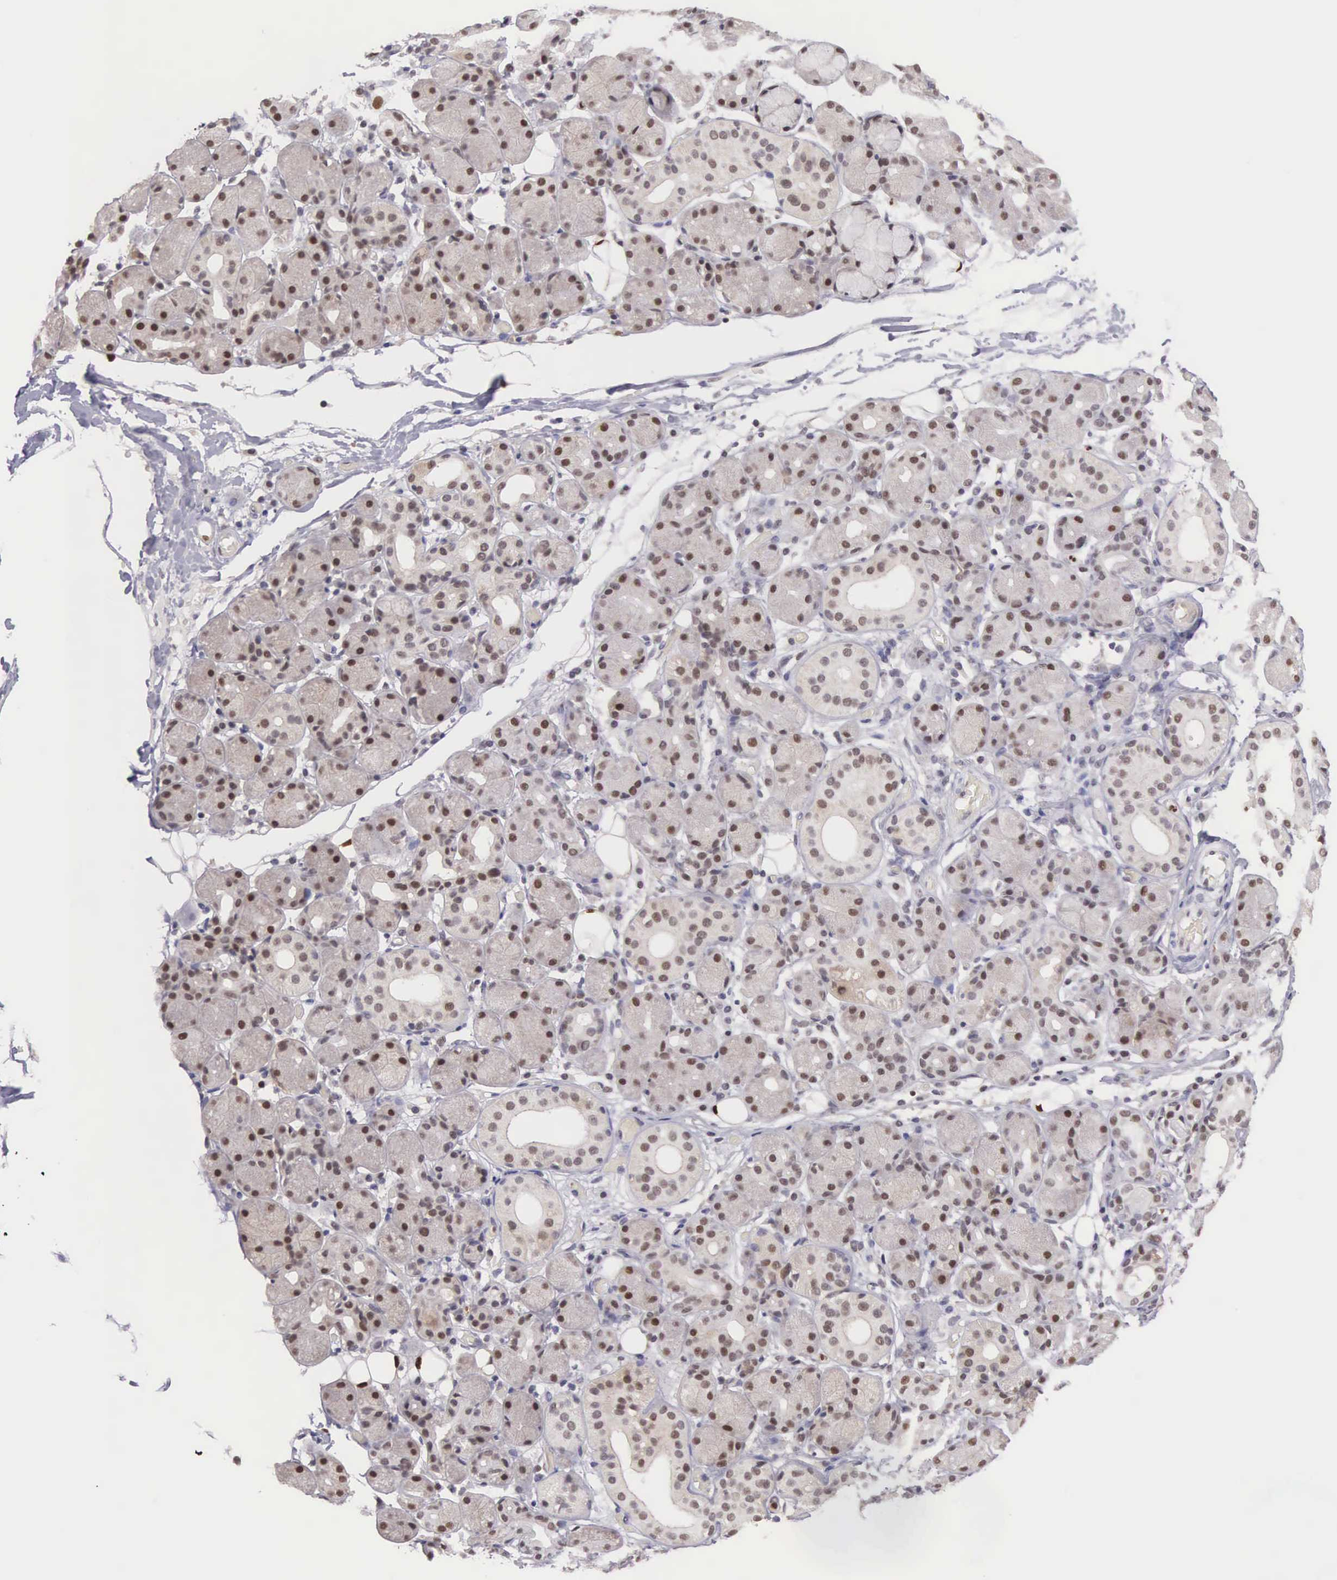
{"staining": {"intensity": "moderate", "quantity": "25%-75%", "location": "cytoplasmic/membranous,nuclear"}, "tissue": "salivary gland", "cell_type": "Glandular cells", "image_type": "normal", "snomed": [{"axis": "morphology", "description": "Normal tissue, NOS"}, {"axis": "topography", "description": "Salivary gland"}, {"axis": "topography", "description": "Peripheral nerve tissue"}], "caption": "Salivary gland stained for a protein (brown) displays moderate cytoplasmic/membranous,nuclear positive staining in about 25%-75% of glandular cells.", "gene": "GRK3", "patient": {"sex": "male", "age": 62}}